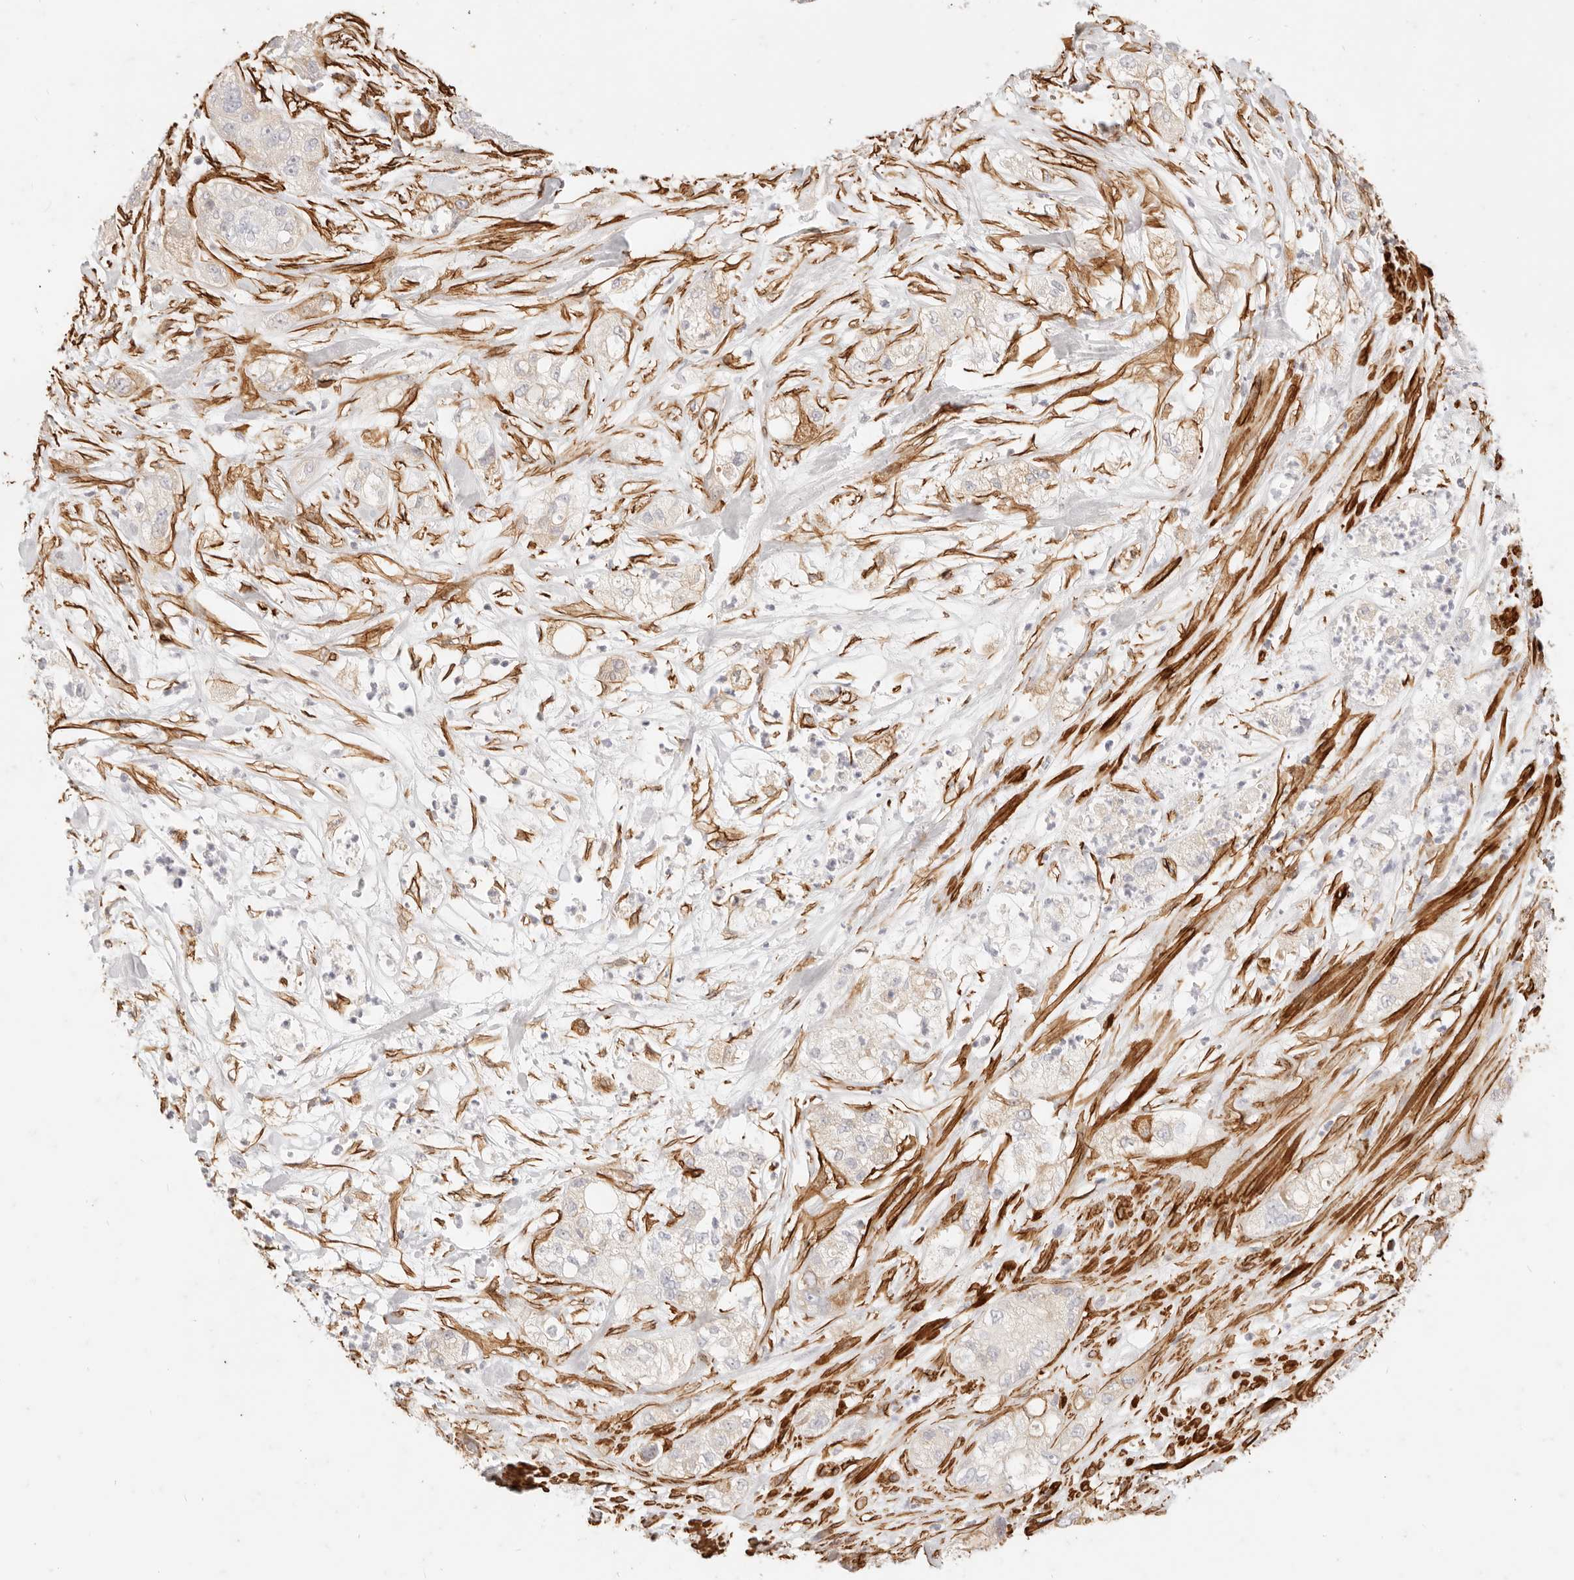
{"staining": {"intensity": "weak", "quantity": "<25%", "location": "cytoplasmic/membranous"}, "tissue": "pancreatic cancer", "cell_type": "Tumor cells", "image_type": "cancer", "snomed": [{"axis": "morphology", "description": "Adenocarcinoma, NOS"}, {"axis": "topography", "description": "Pancreas"}], "caption": "IHC photomicrograph of neoplastic tissue: adenocarcinoma (pancreatic) stained with DAB displays no significant protein expression in tumor cells.", "gene": "TMTC2", "patient": {"sex": "female", "age": 78}}